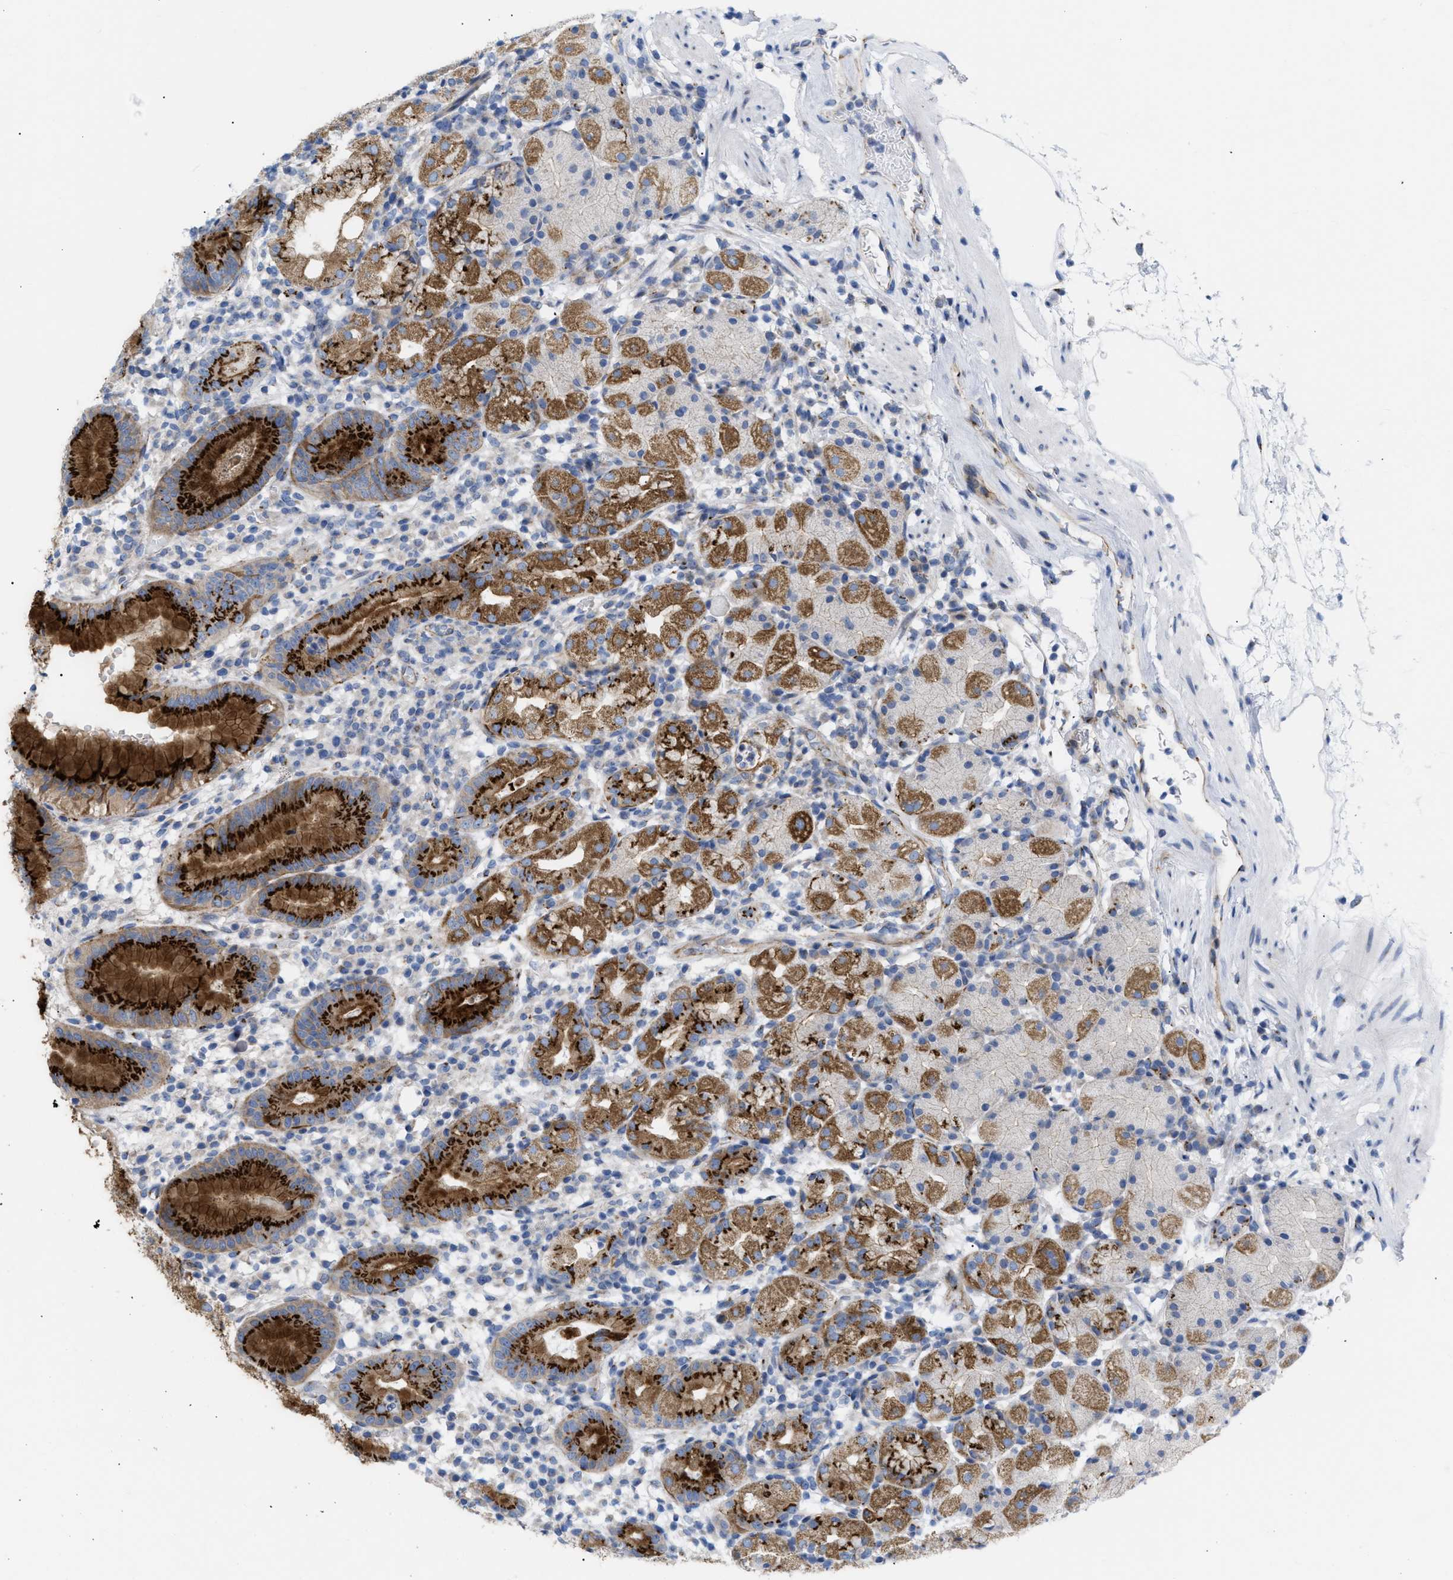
{"staining": {"intensity": "strong", "quantity": ">75%", "location": "cytoplasmic/membranous"}, "tissue": "stomach", "cell_type": "Glandular cells", "image_type": "normal", "snomed": [{"axis": "morphology", "description": "Normal tissue, NOS"}, {"axis": "topography", "description": "Stomach"}, {"axis": "topography", "description": "Stomach, lower"}], "caption": "Brown immunohistochemical staining in unremarkable stomach reveals strong cytoplasmic/membranous expression in about >75% of glandular cells.", "gene": "TMEM17", "patient": {"sex": "female", "age": 75}}